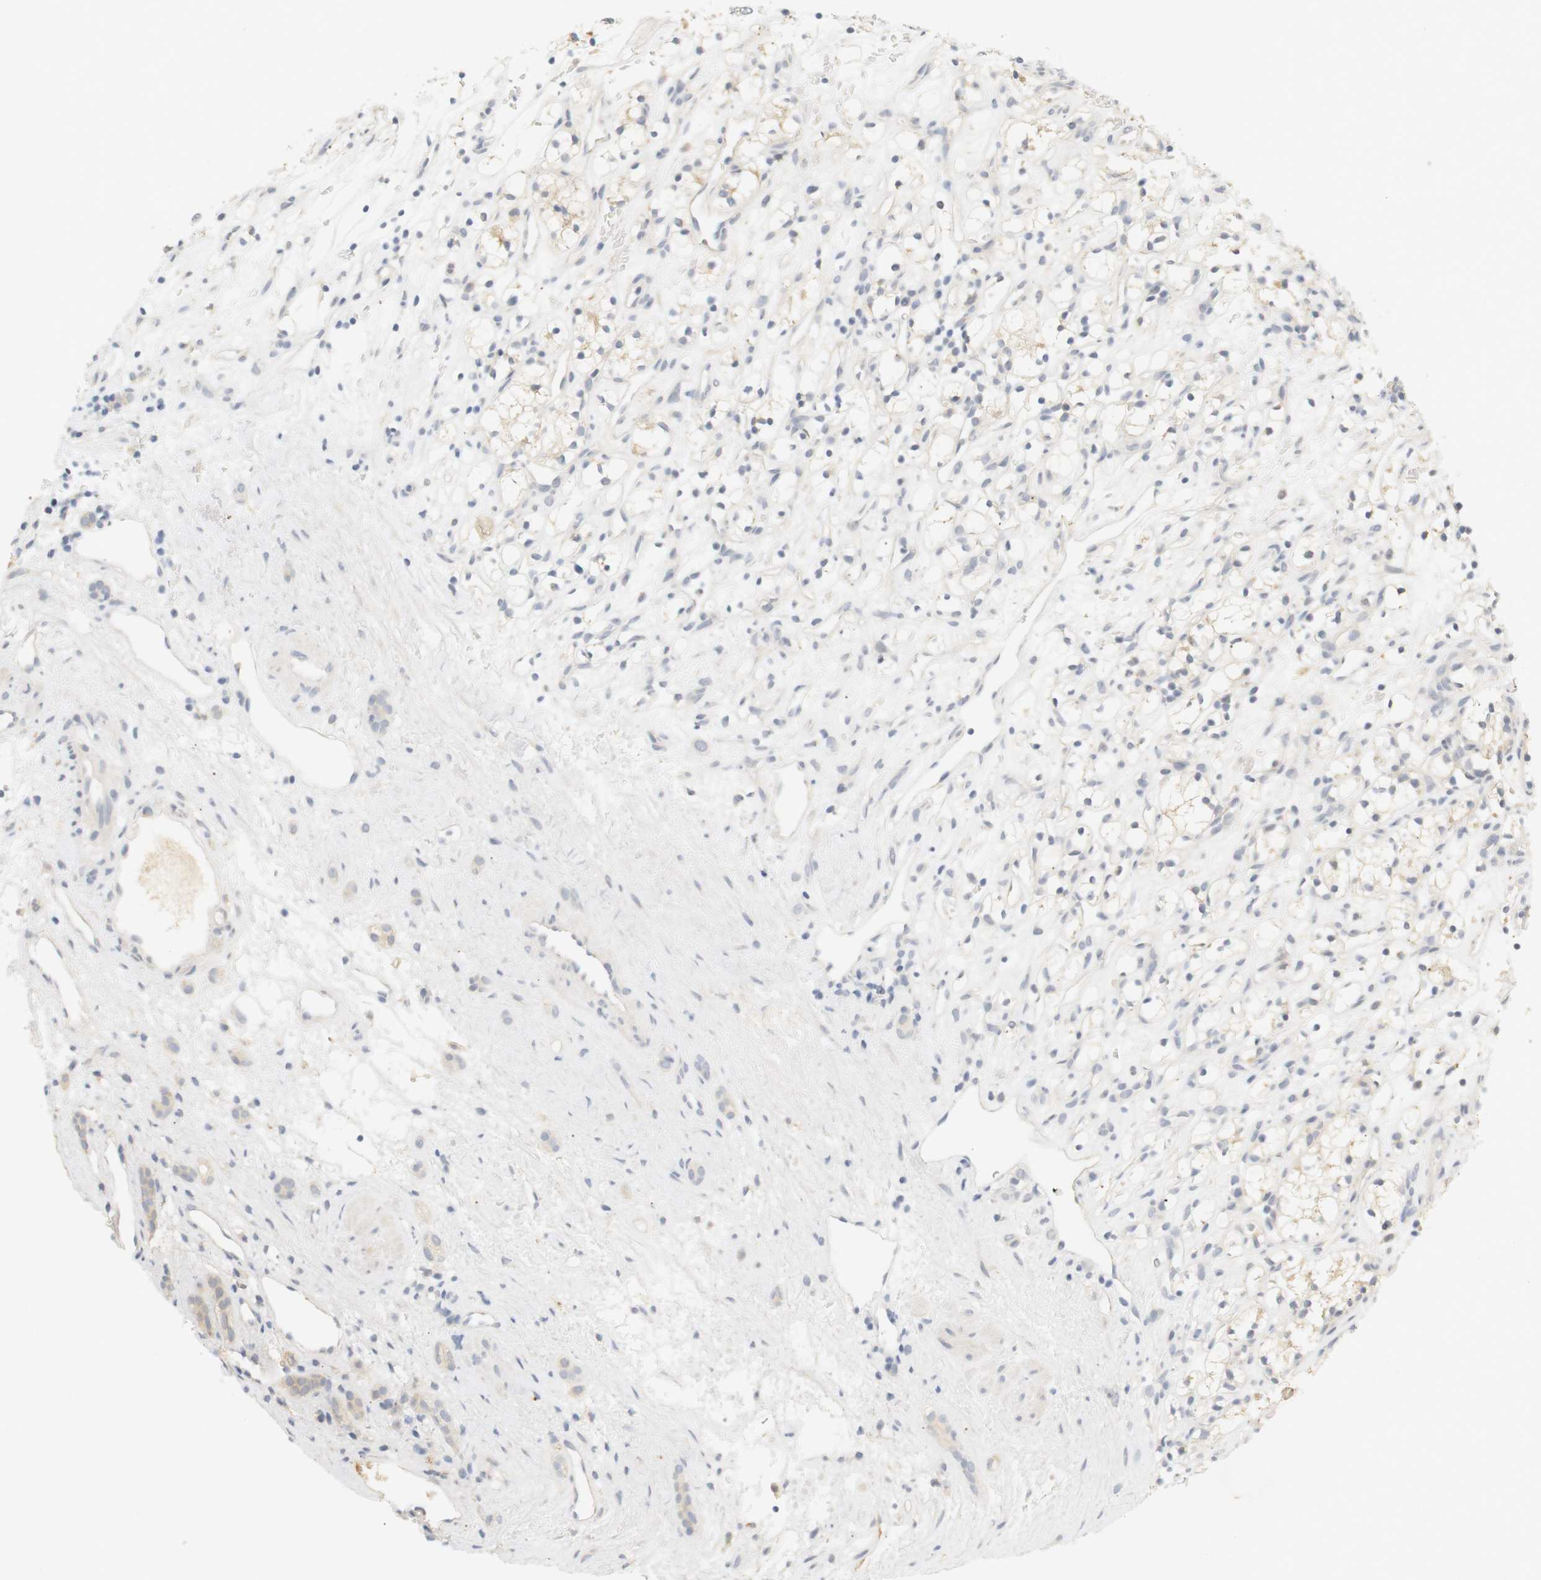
{"staining": {"intensity": "negative", "quantity": "none", "location": "none"}, "tissue": "renal cancer", "cell_type": "Tumor cells", "image_type": "cancer", "snomed": [{"axis": "morphology", "description": "Adenocarcinoma, NOS"}, {"axis": "topography", "description": "Kidney"}], "caption": "High power microscopy micrograph of an immunohistochemistry (IHC) histopathology image of adenocarcinoma (renal), revealing no significant expression in tumor cells.", "gene": "RTN3", "patient": {"sex": "female", "age": 60}}